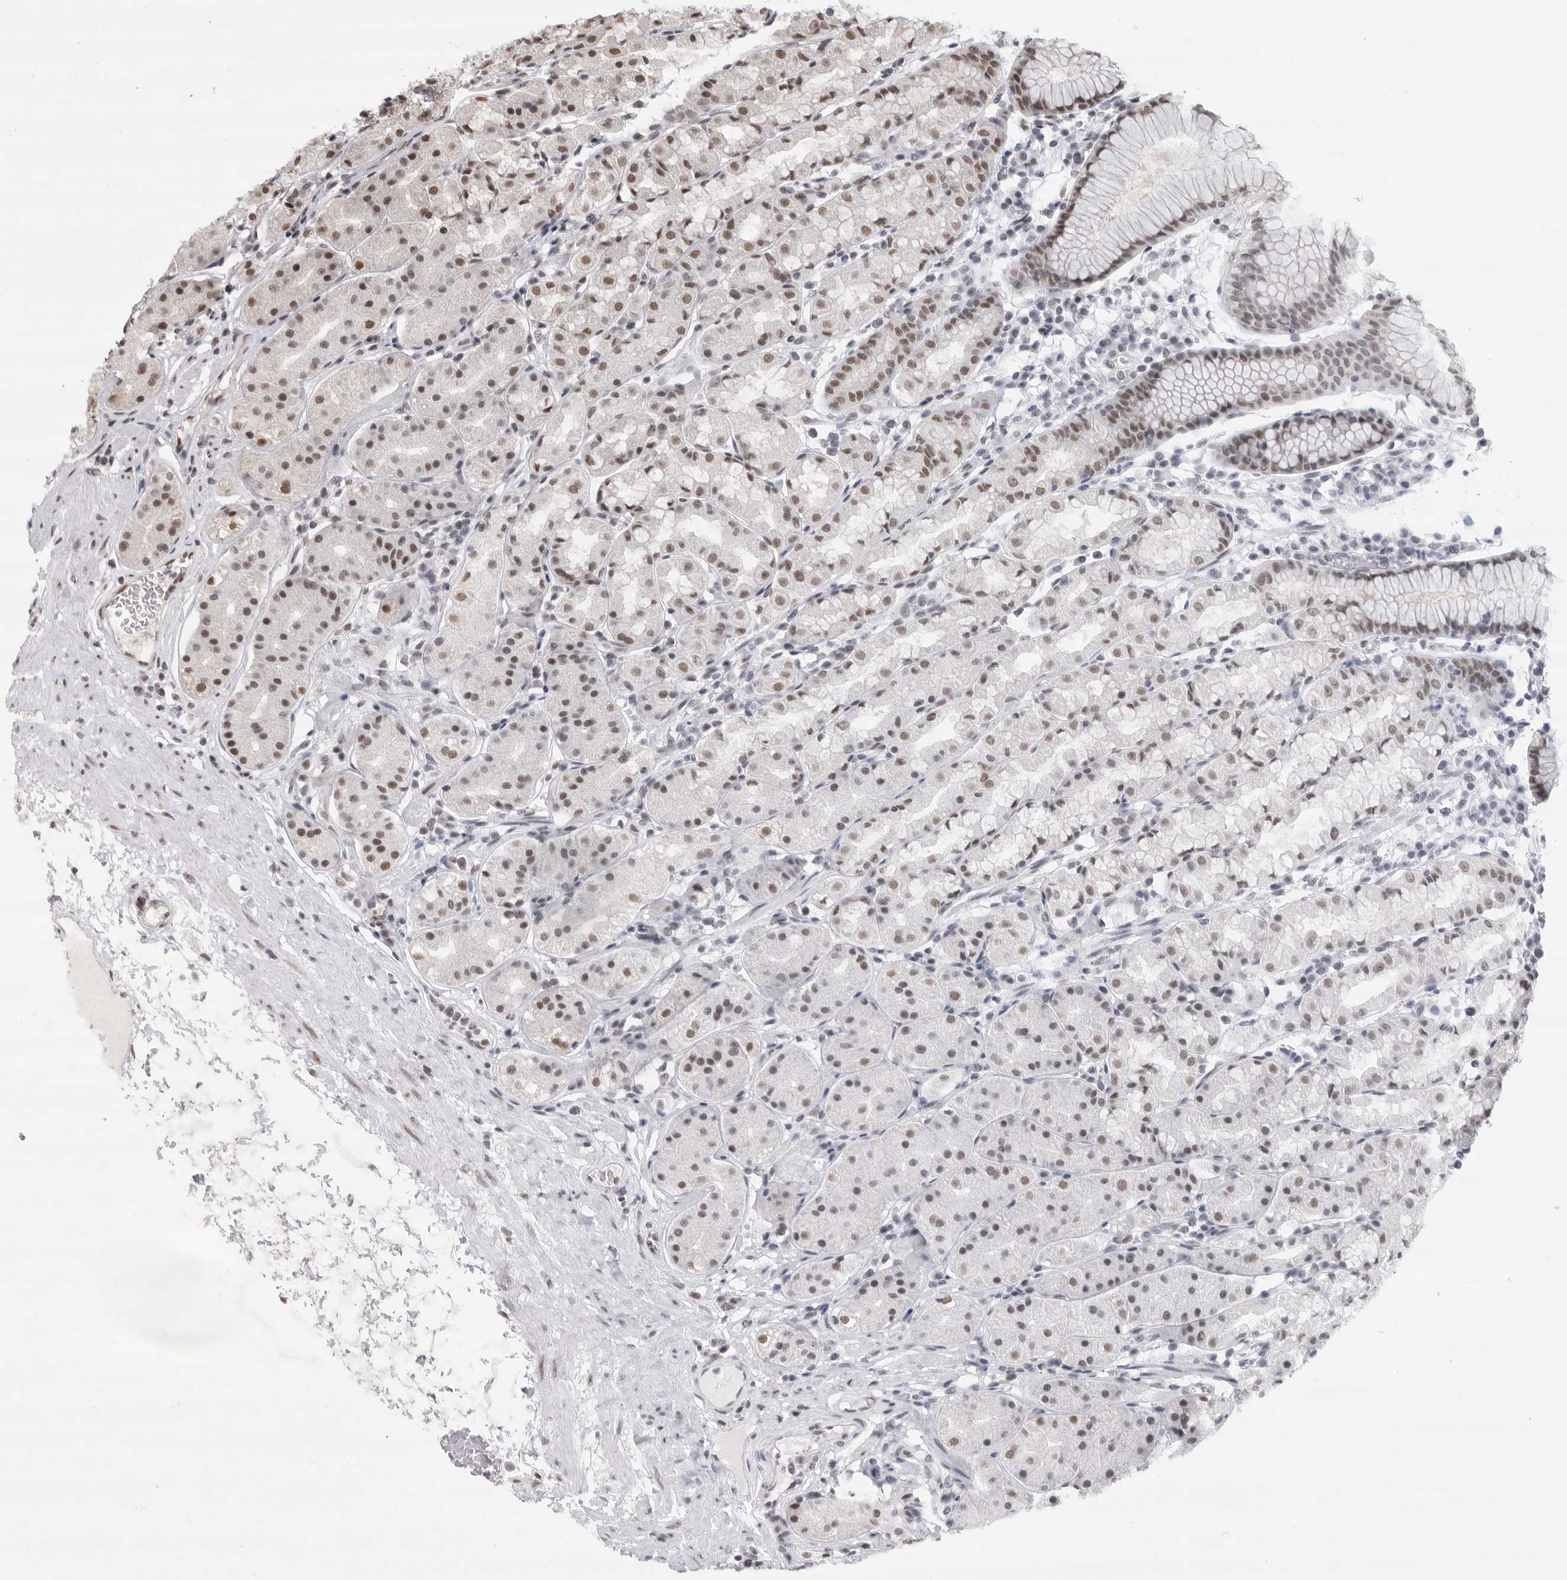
{"staining": {"intensity": "moderate", "quantity": "25%-75%", "location": "nuclear"}, "tissue": "stomach", "cell_type": "Glandular cells", "image_type": "normal", "snomed": [{"axis": "morphology", "description": "Normal tissue, NOS"}, {"axis": "topography", "description": "Stomach, lower"}], "caption": "Protein analysis of benign stomach displays moderate nuclear staining in approximately 25%-75% of glandular cells. The protein of interest is shown in brown color, while the nuclei are stained blue.", "gene": "ZNF830", "patient": {"sex": "female", "age": 56}}